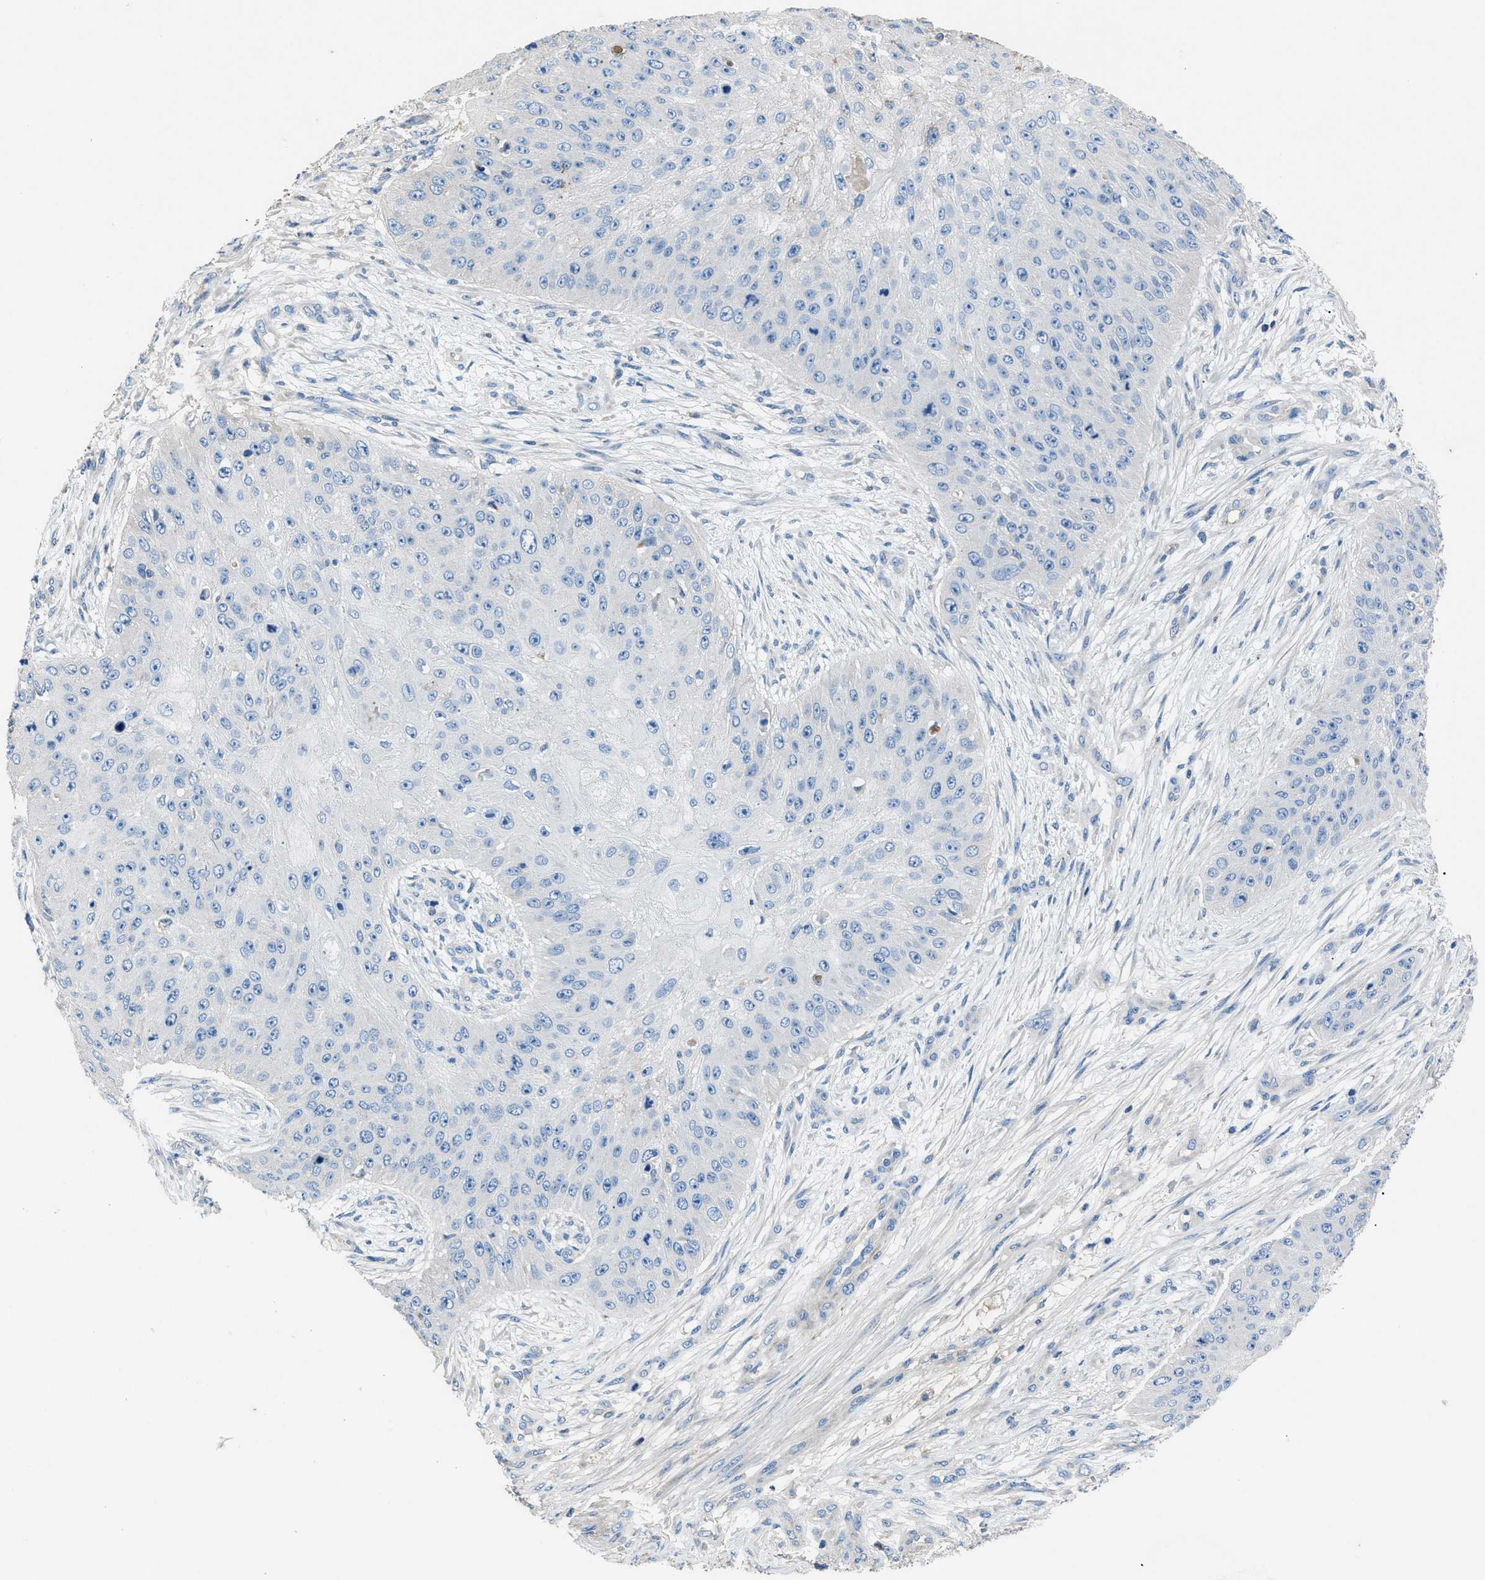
{"staining": {"intensity": "negative", "quantity": "none", "location": "none"}, "tissue": "skin cancer", "cell_type": "Tumor cells", "image_type": "cancer", "snomed": [{"axis": "morphology", "description": "Squamous cell carcinoma, NOS"}, {"axis": "topography", "description": "Skin"}], "caption": "Immunohistochemical staining of skin cancer displays no significant positivity in tumor cells.", "gene": "SGCZ", "patient": {"sex": "female", "age": 80}}